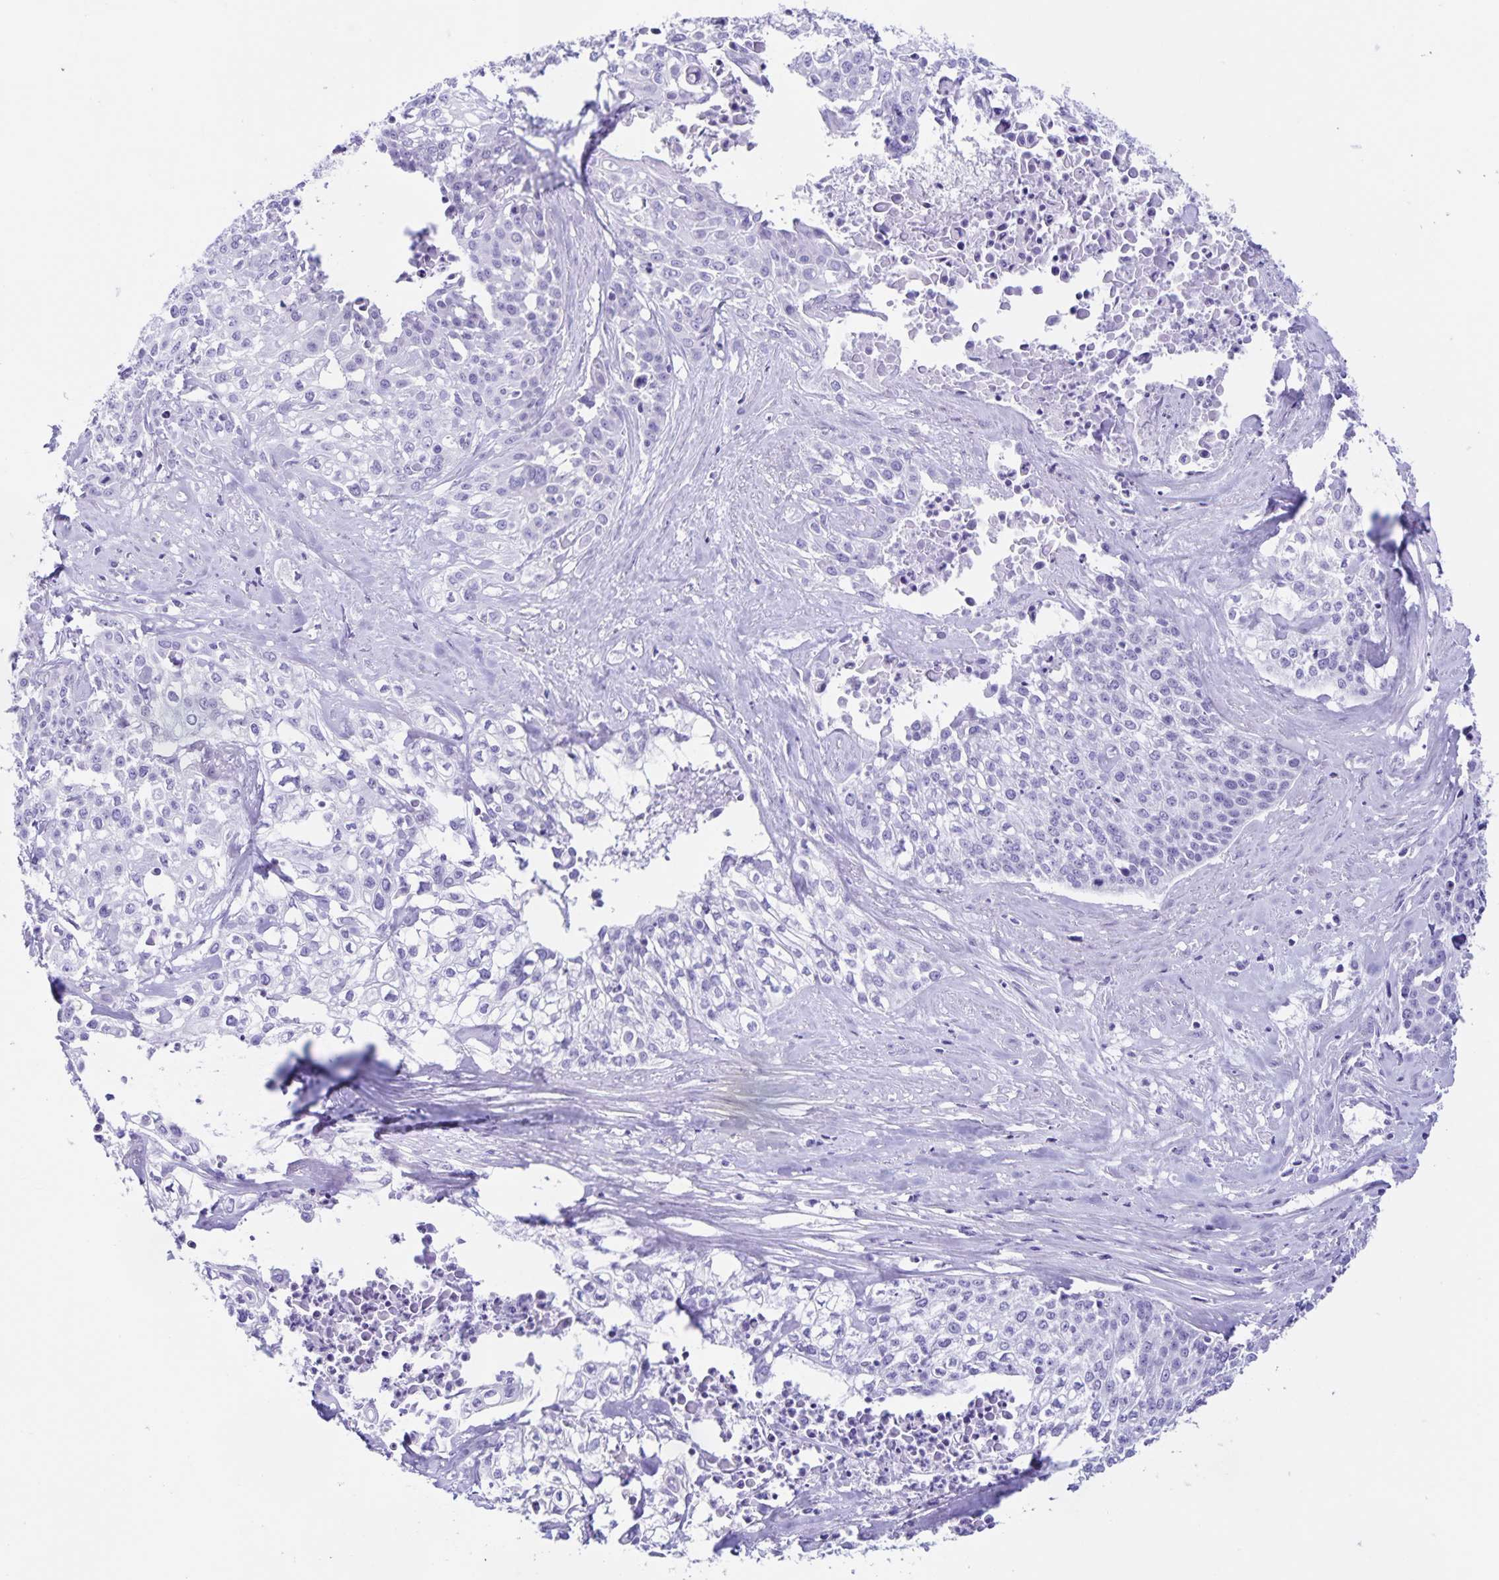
{"staining": {"intensity": "negative", "quantity": "none", "location": "none"}, "tissue": "cervical cancer", "cell_type": "Tumor cells", "image_type": "cancer", "snomed": [{"axis": "morphology", "description": "Squamous cell carcinoma, NOS"}, {"axis": "topography", "description": "Cervix"}], "caption": "Tumor cells are negative for brown protein staining in cervical cancer (squamous cell carcinoma).", "gene": "FAM170A", "patient": {"sex": "female", "age": 39}}